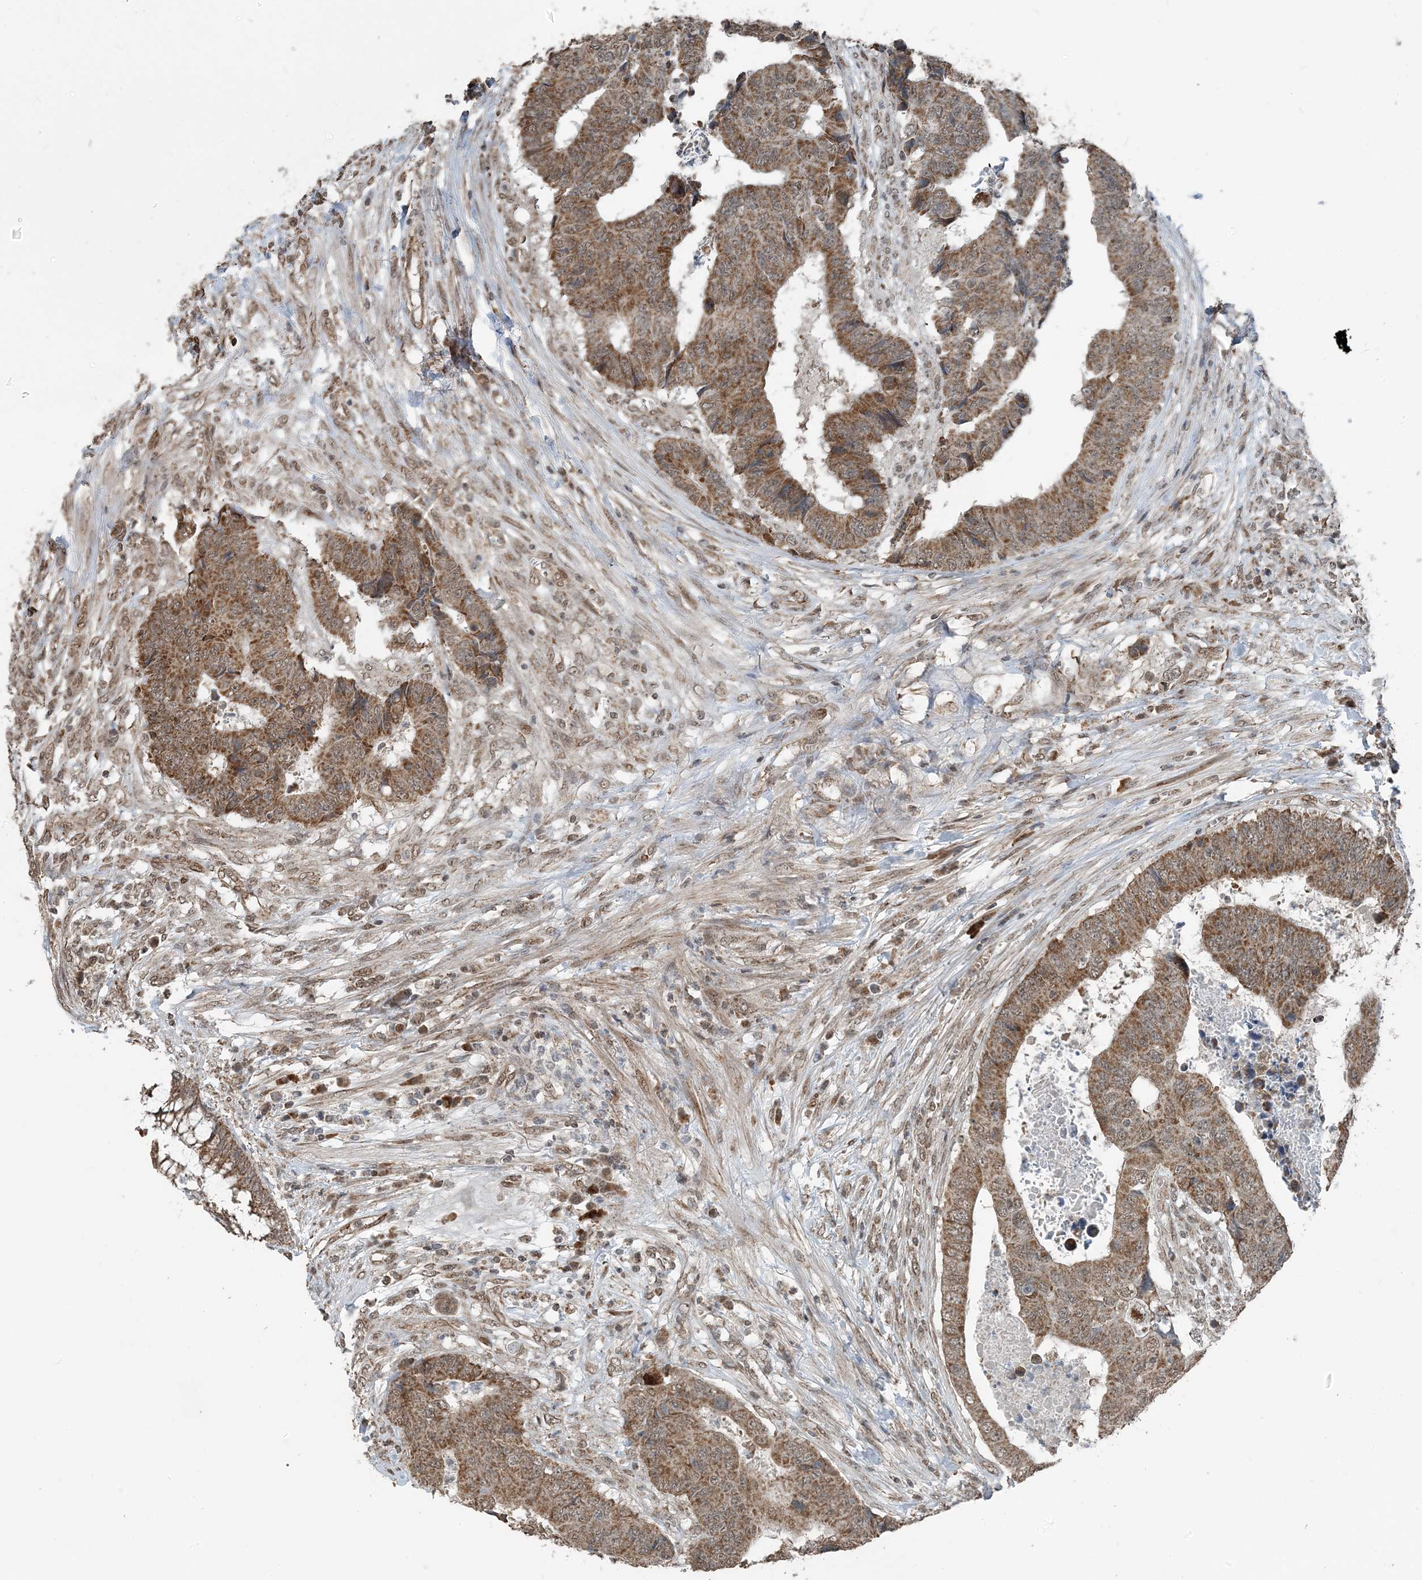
{"staining": {"intensity": "moderate", "quantity": ">75%", "location": "cytoplasmic/membranous"}, "tissue": "colorectal cancer", "cell_type": "Tumor cells", "image_type": "cancer", "snomed": [{"axis": "morphology", "description": "Adenocarcinoma, NOS"}, {"axis": "topography", "description": "Rectum"}], "caption": "Adenocarcinoma (colorectal) stained with a brown dye reveals moderate cytoplasmic/membranous positive staining in about >75% of tumor cells.", "gene": "PILRB", "patient": {"sex": "male", "age": 84}}